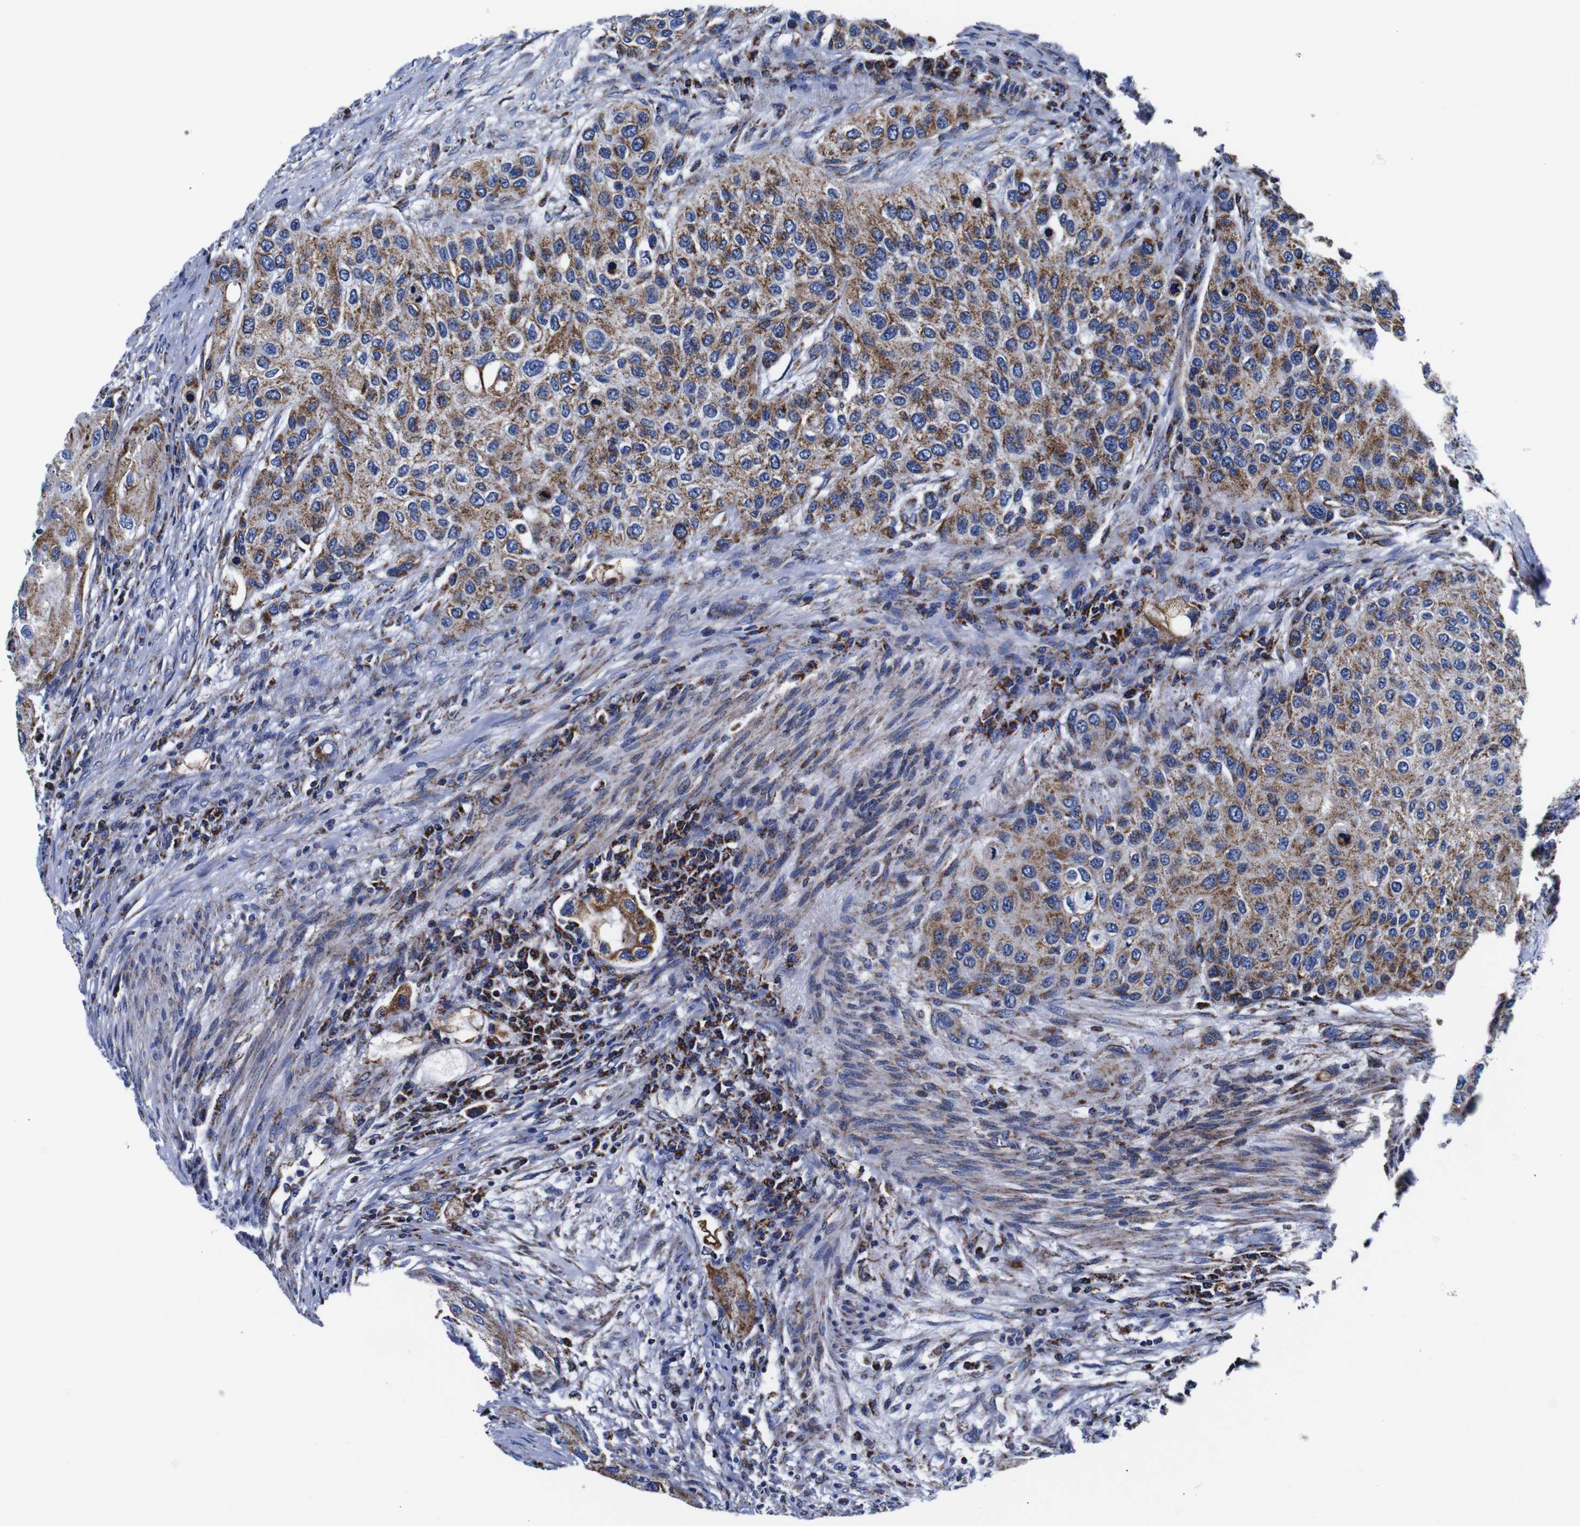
{"staining": {"intensity": "moderate", "quantity": ">75%", "location": "cytoplasmic/membranous"}, "tissue": "urothelial cancer", "cell_type": "Tumor cells", "image_type": "cancer", "snomed": [{"axis": "morphology", "description": "Urothelial carcinoma, High grade"}, {"axis": "topography", "description": "Urinary bladder"}], "caption": "Brown immunohistochemical staining in human urothelial carcinoma (high-grade) exhibits moderate cytoplasmic/membranous staining in about >75% of tumor cells.", "gene": "FKBP9", "patient": {"sex": "female", "age": 56}}